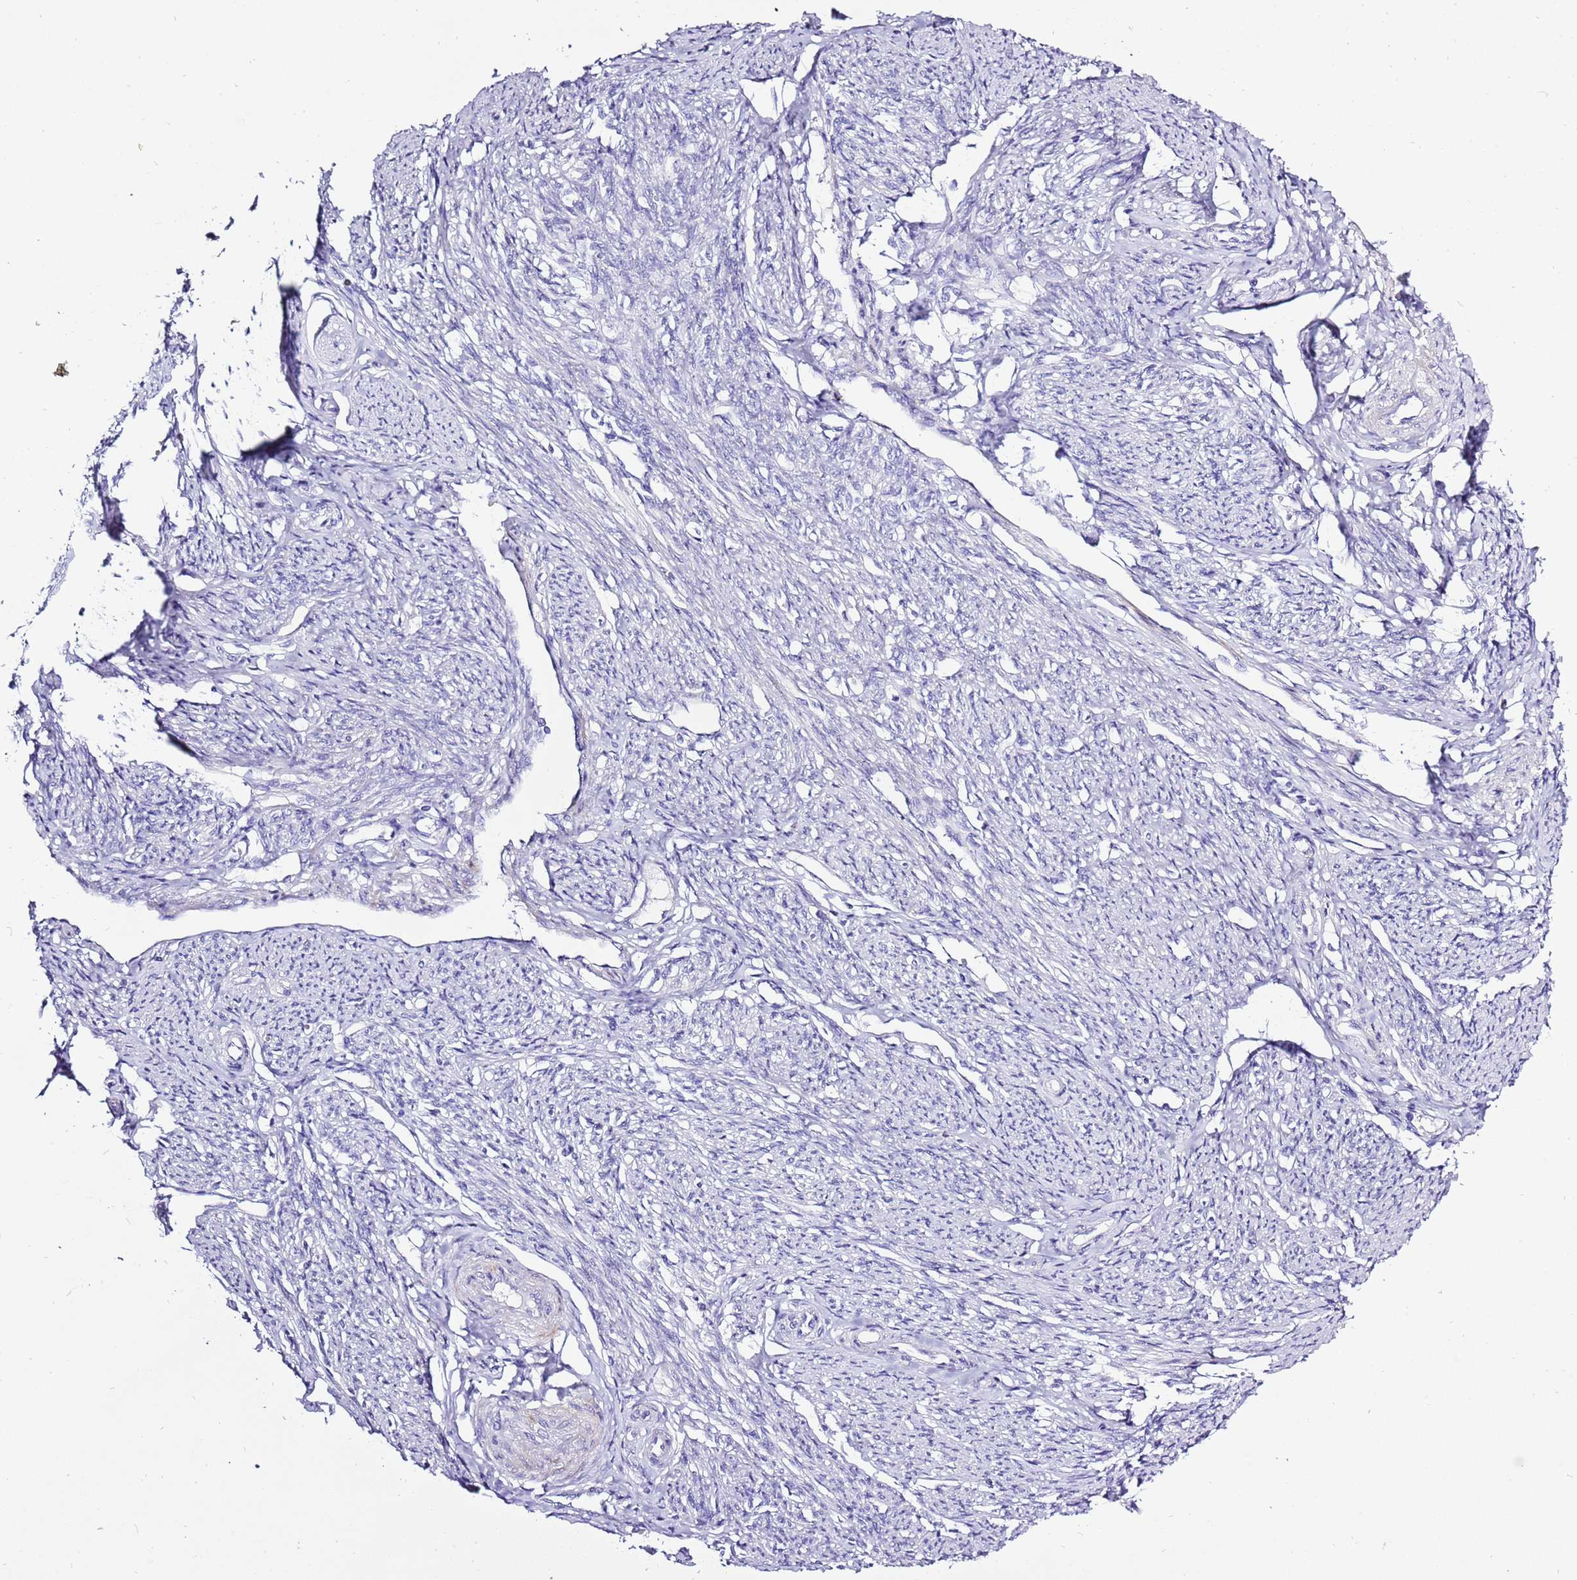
{"staining": {"intensity": "moderate", "quantity": "<25%", "location": "cytoplasmic/membranous"}, "tissue": "smooth muscle", "cell_type": "Smooth muscle cells", "image_type": "normal", "snomed": [{"axis": "morphology", "description": "Normal tissue, NOS"}, {"axis": "topography", "description": "Smooth muscle"}, {"axis": "topography", "description": "Uterus"}], "caption": "High-power microscopy captured an immunohistochemistry photomicrograph of benign smooth muscle, revealing moderate cytoplasmic/membranous positivity in approximately <25% of smooth muscle cells.", "gene": "GLCE", "patient": {"sex": "female", "age": 59}}